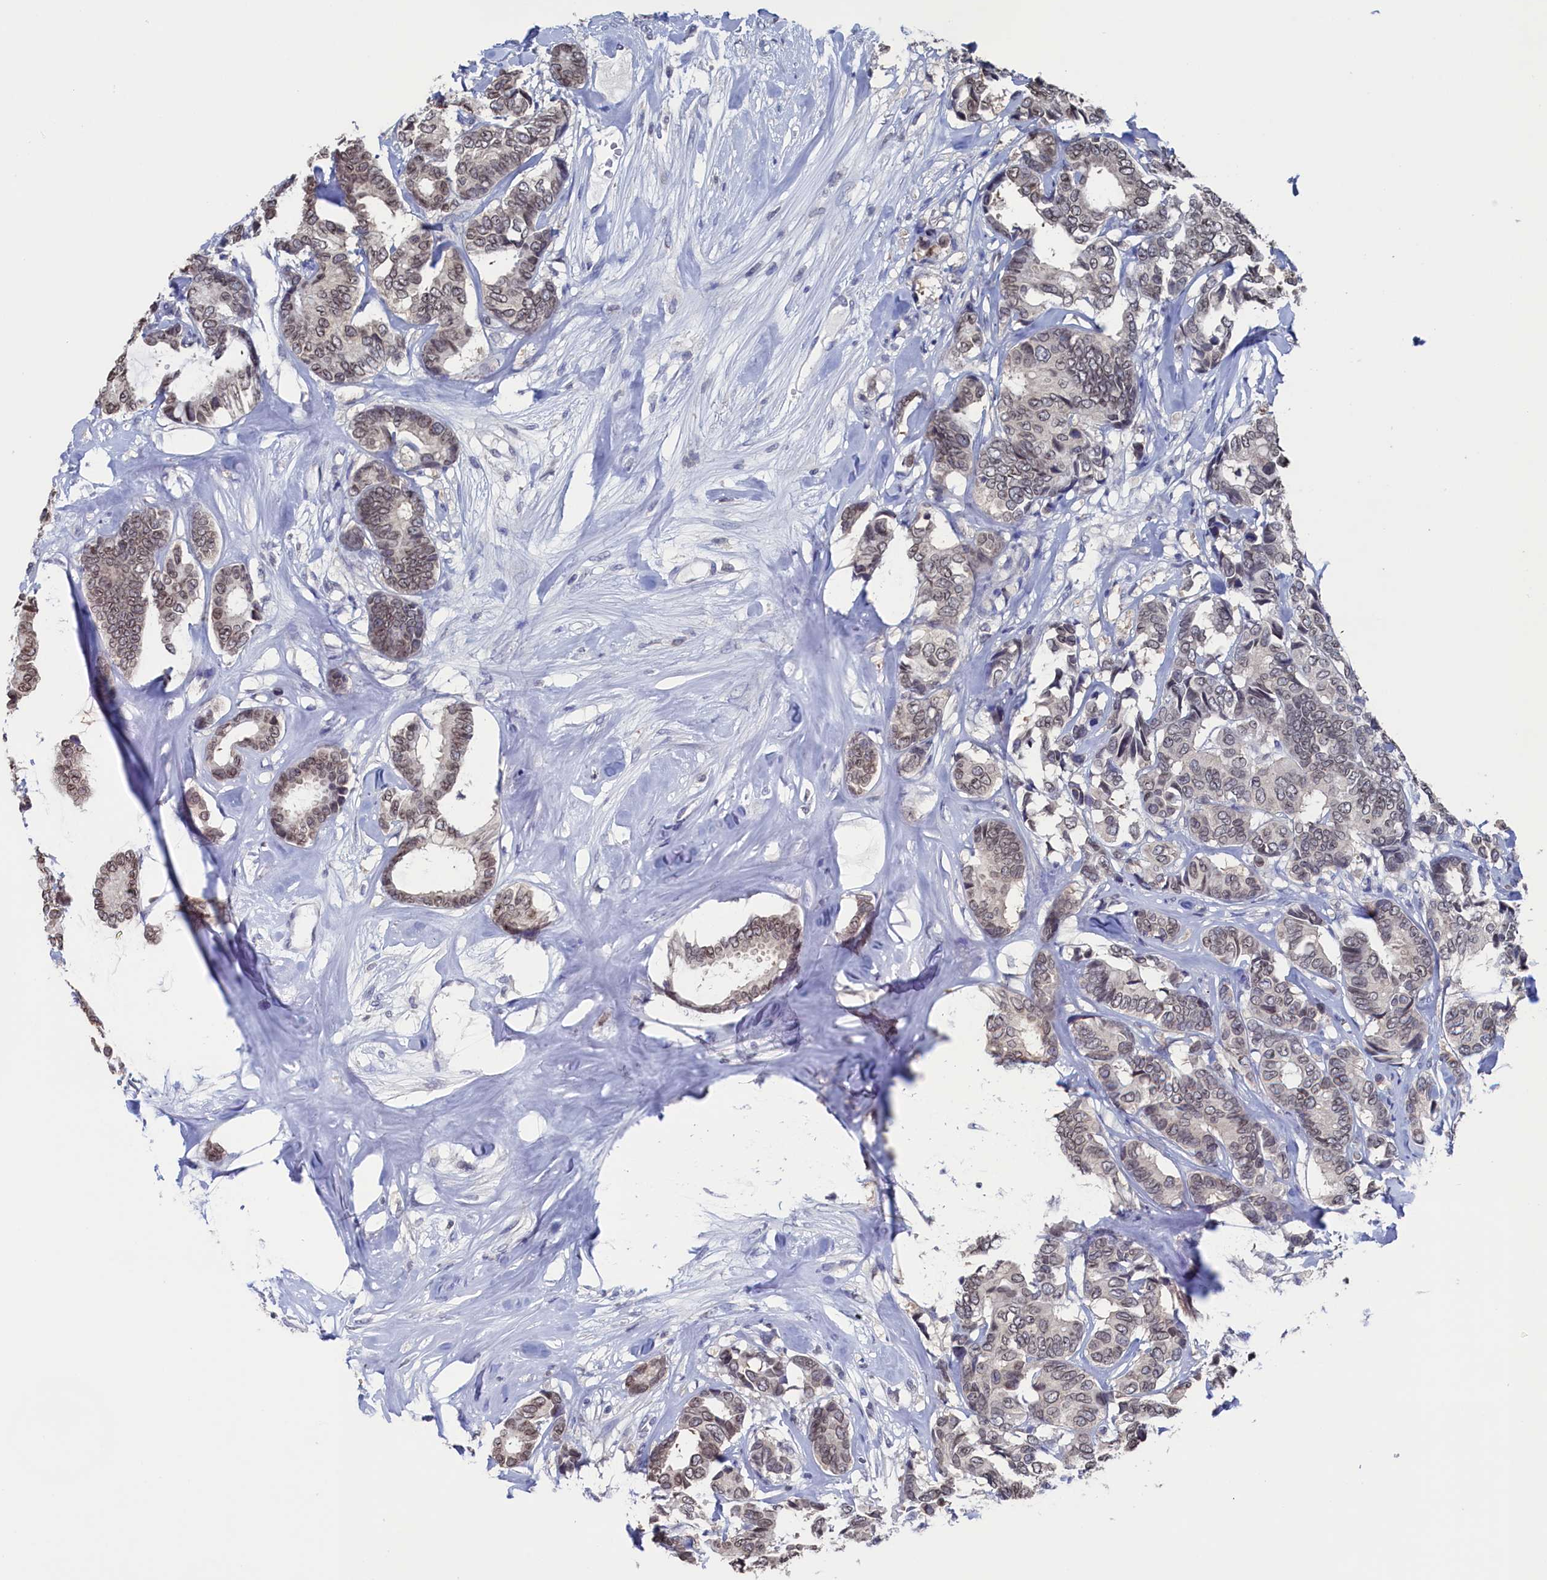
{"staining": {"intensity": "moderate", "quantity": "25%-75%", "location": "nuclear"}, "tissue": "breast cancer", "cell_type": "Tumor cells", "image_type": "cancer", "snomed": [{"axis": "morphology", "description": "Duct carcinoma"}, {"axis": "topography", "description": "Breast"}], "caption": "A micrograph of human breast cancer (infiltrating ductal carcinoma) stained for a protein demonstrates moderate nuclear brown staining in tumor cells. The protein is stained brown, and the nuclei are stained in blue (DAB (3,3'-diaminobenzidine) IHC with brightfield microscopy, high magnification).", "gene": "C11orf54", "patient": {"sex": "female", "age": 87}}